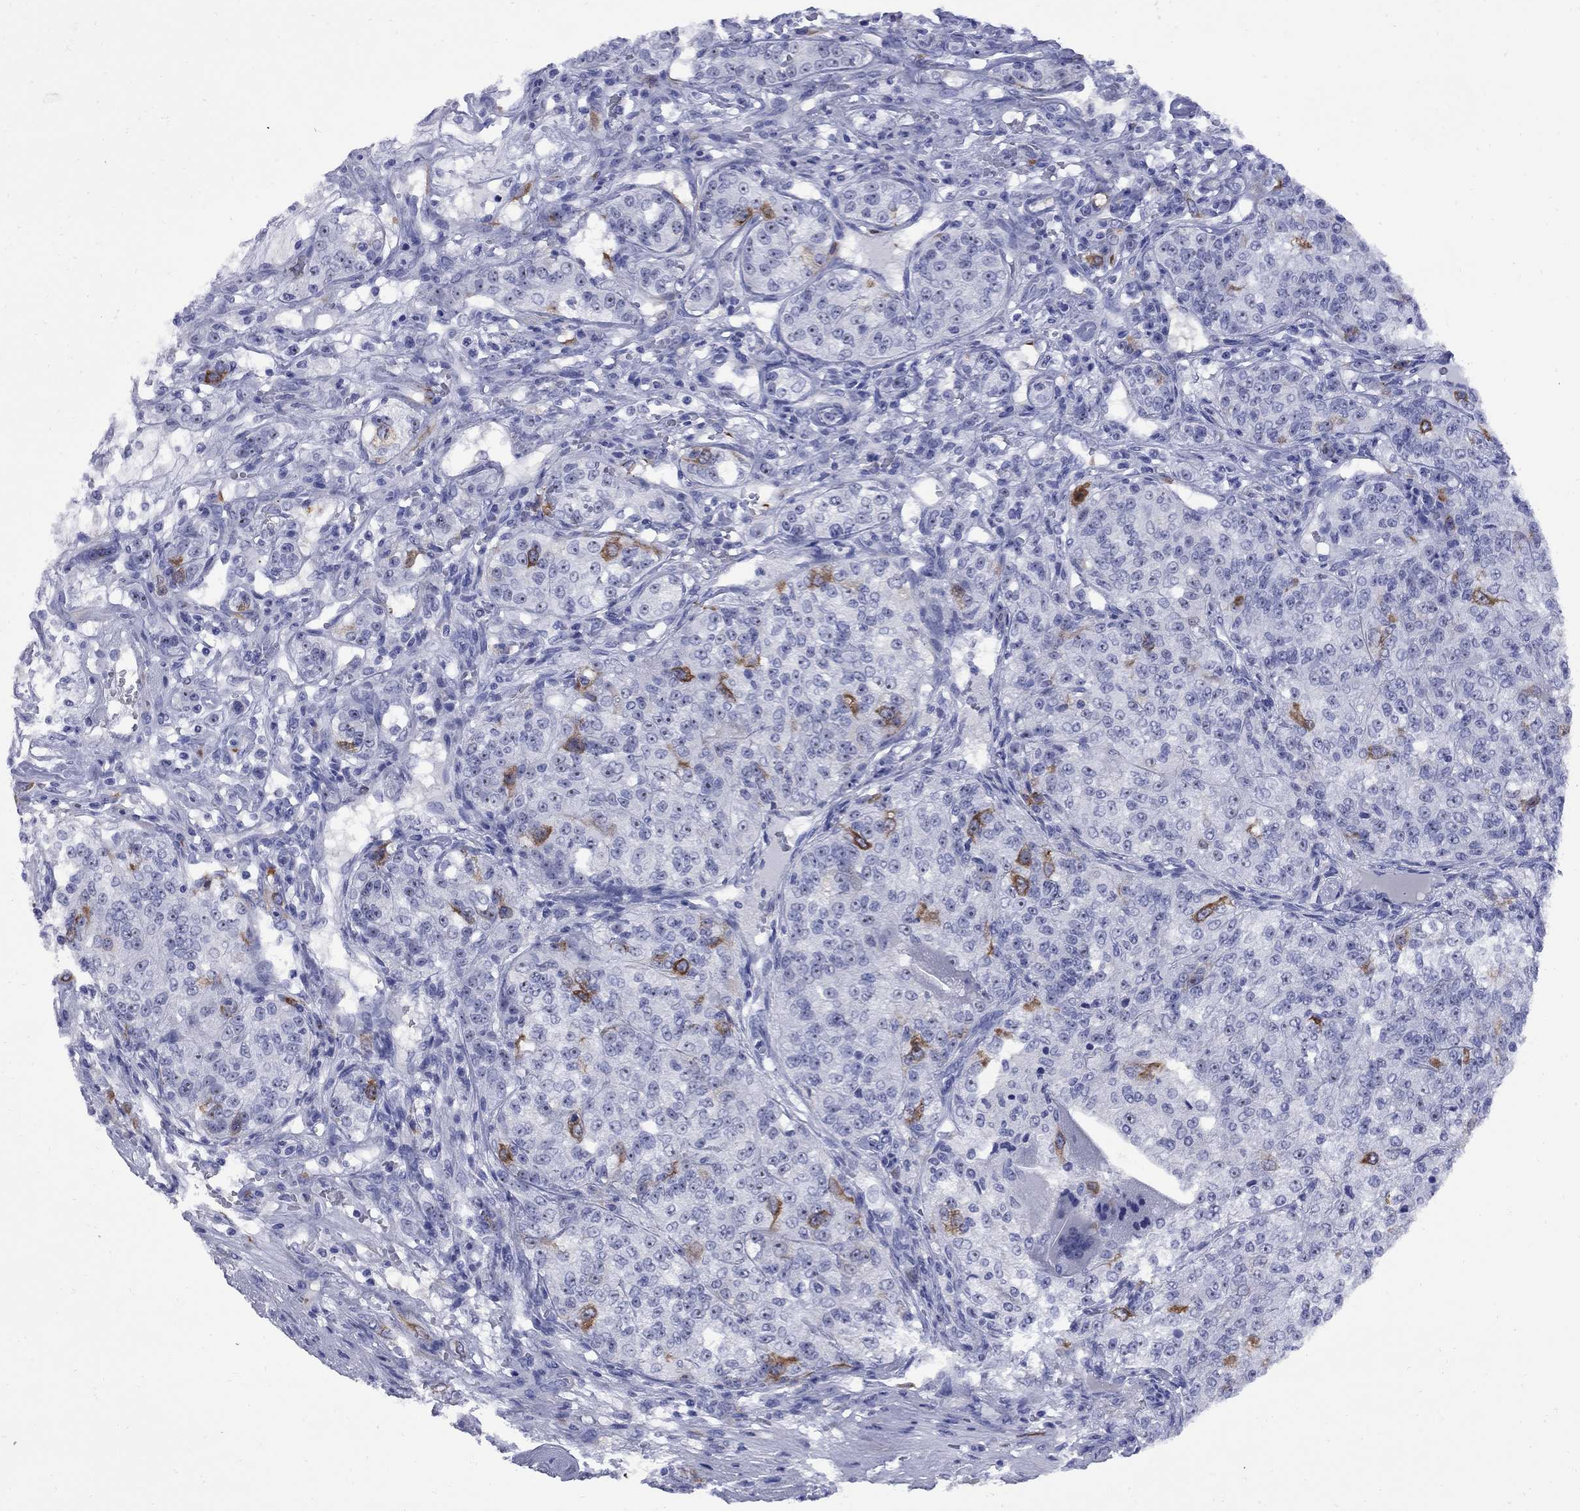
{"staining": {"intensity": "strong", "quantity": "<25%", "location": "cytoplasmic/membranous"}, "tissue": "renal cancer", "cell_type": "Tumor cells", "image_type": "cancer", "snomed": [{"axis": "morphology", "description": "Adenocarcinoma, NOS"}, {"axis": "topography", "description": "Kidney"}], "caption": "Immunohistochemical staining of renal cancer displays strong cytoplasmic/membranous protein positivity in about <25% of tumor cells.", "gene": "TACC3", "patient": {"sex": "female", "age": 63}}